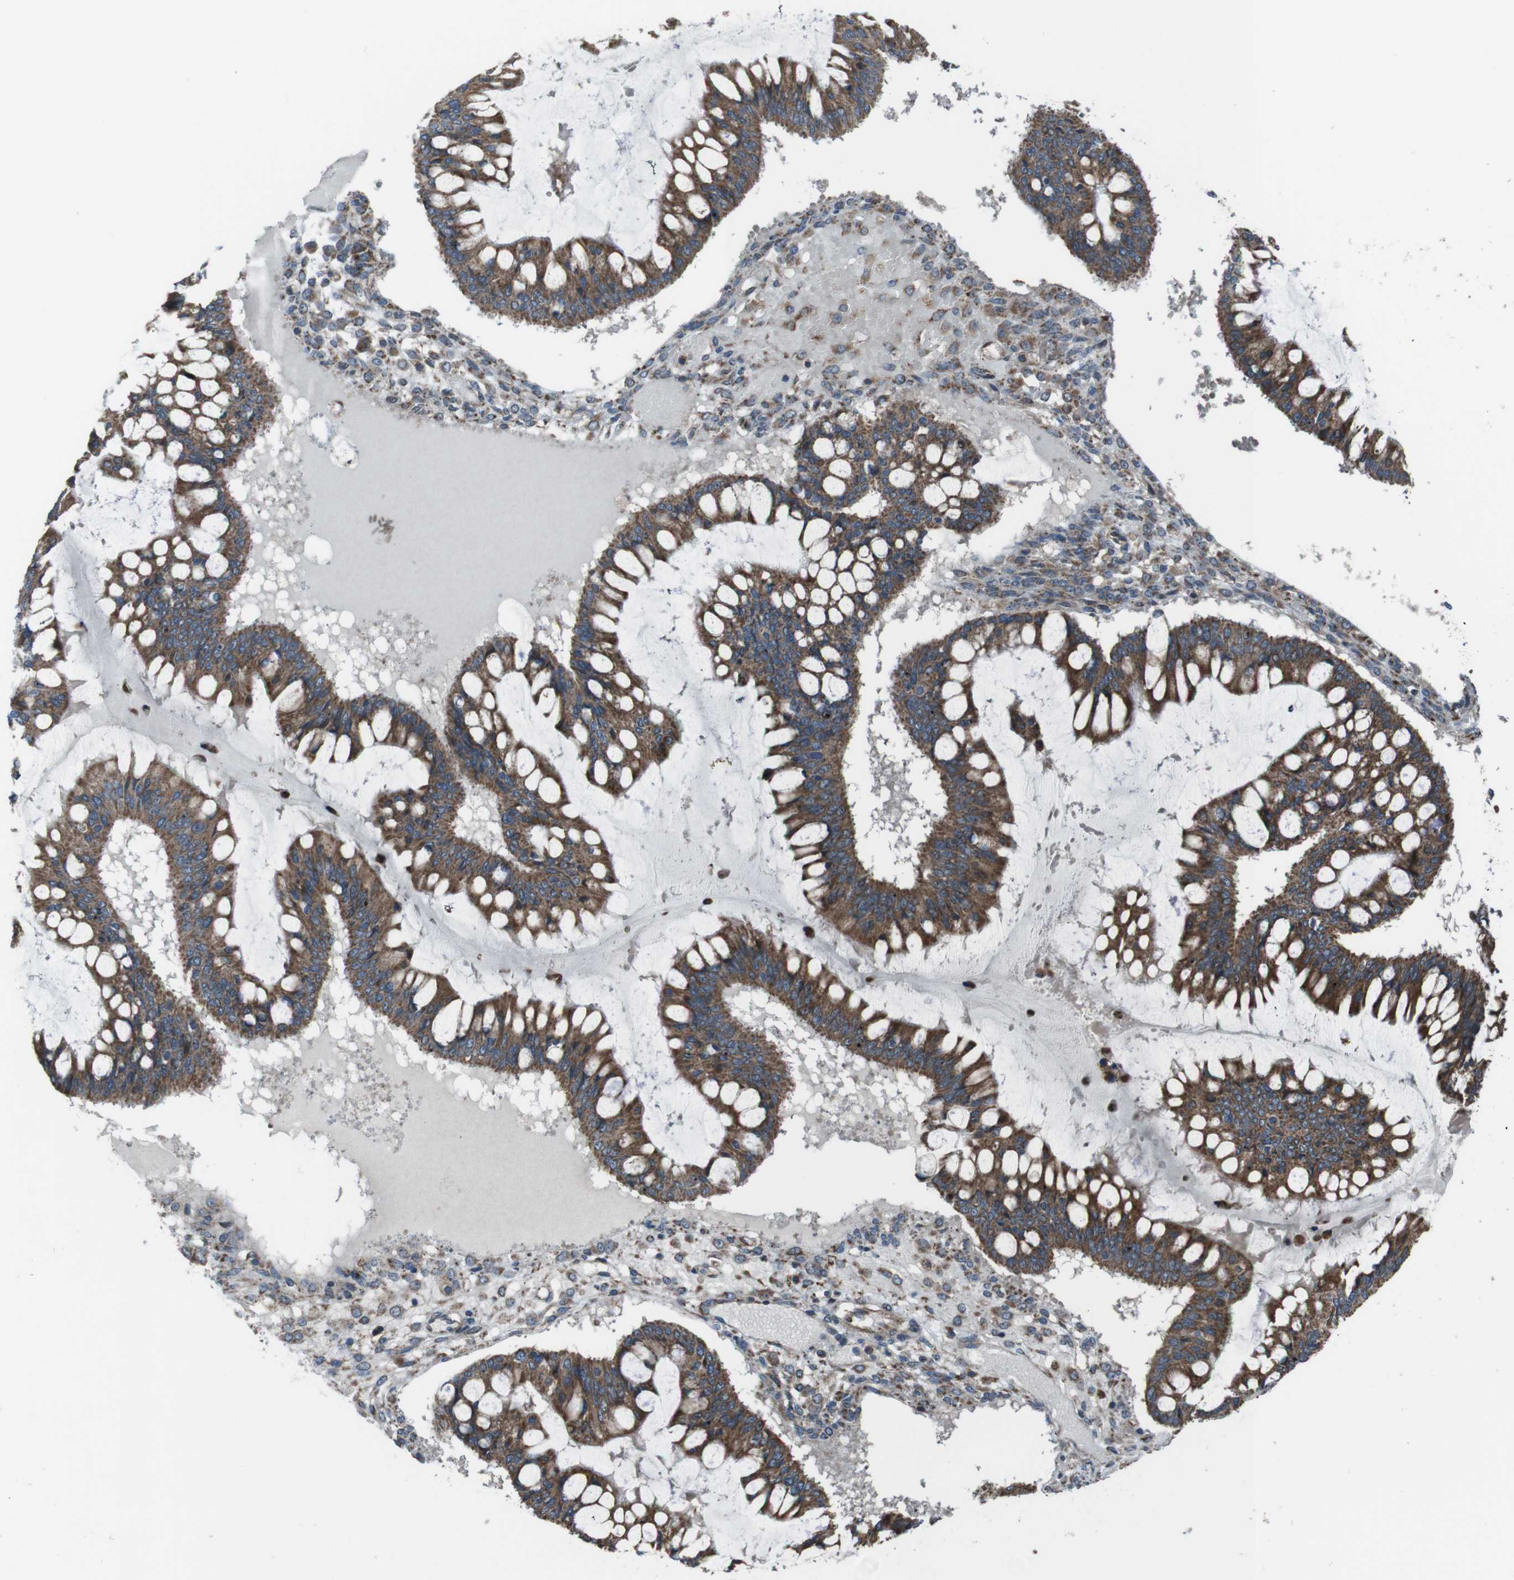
{"staining": {"intensity": "moderate", "quantity": ">75%", "location": "cytoplasmic/membranous"}, "tissue": "ovarian cancer", "cell_type": "Tumor cells", "image_type": "cancer", "snomed": [{"axis": "morphology", "description": "Cystadenocarcinoma, mucinous, NOS"}, {"axis": "topography", "description": "Ovary"}], "caption": "Ovarian mucinous cystadenocarcinoma stained with IHC demonstrates moderate cytoplasmic/membranous positivity in about >75% of tumor cells.", "gene": "GIMAP8", "patient": {"sex": "female", "age": 73}}